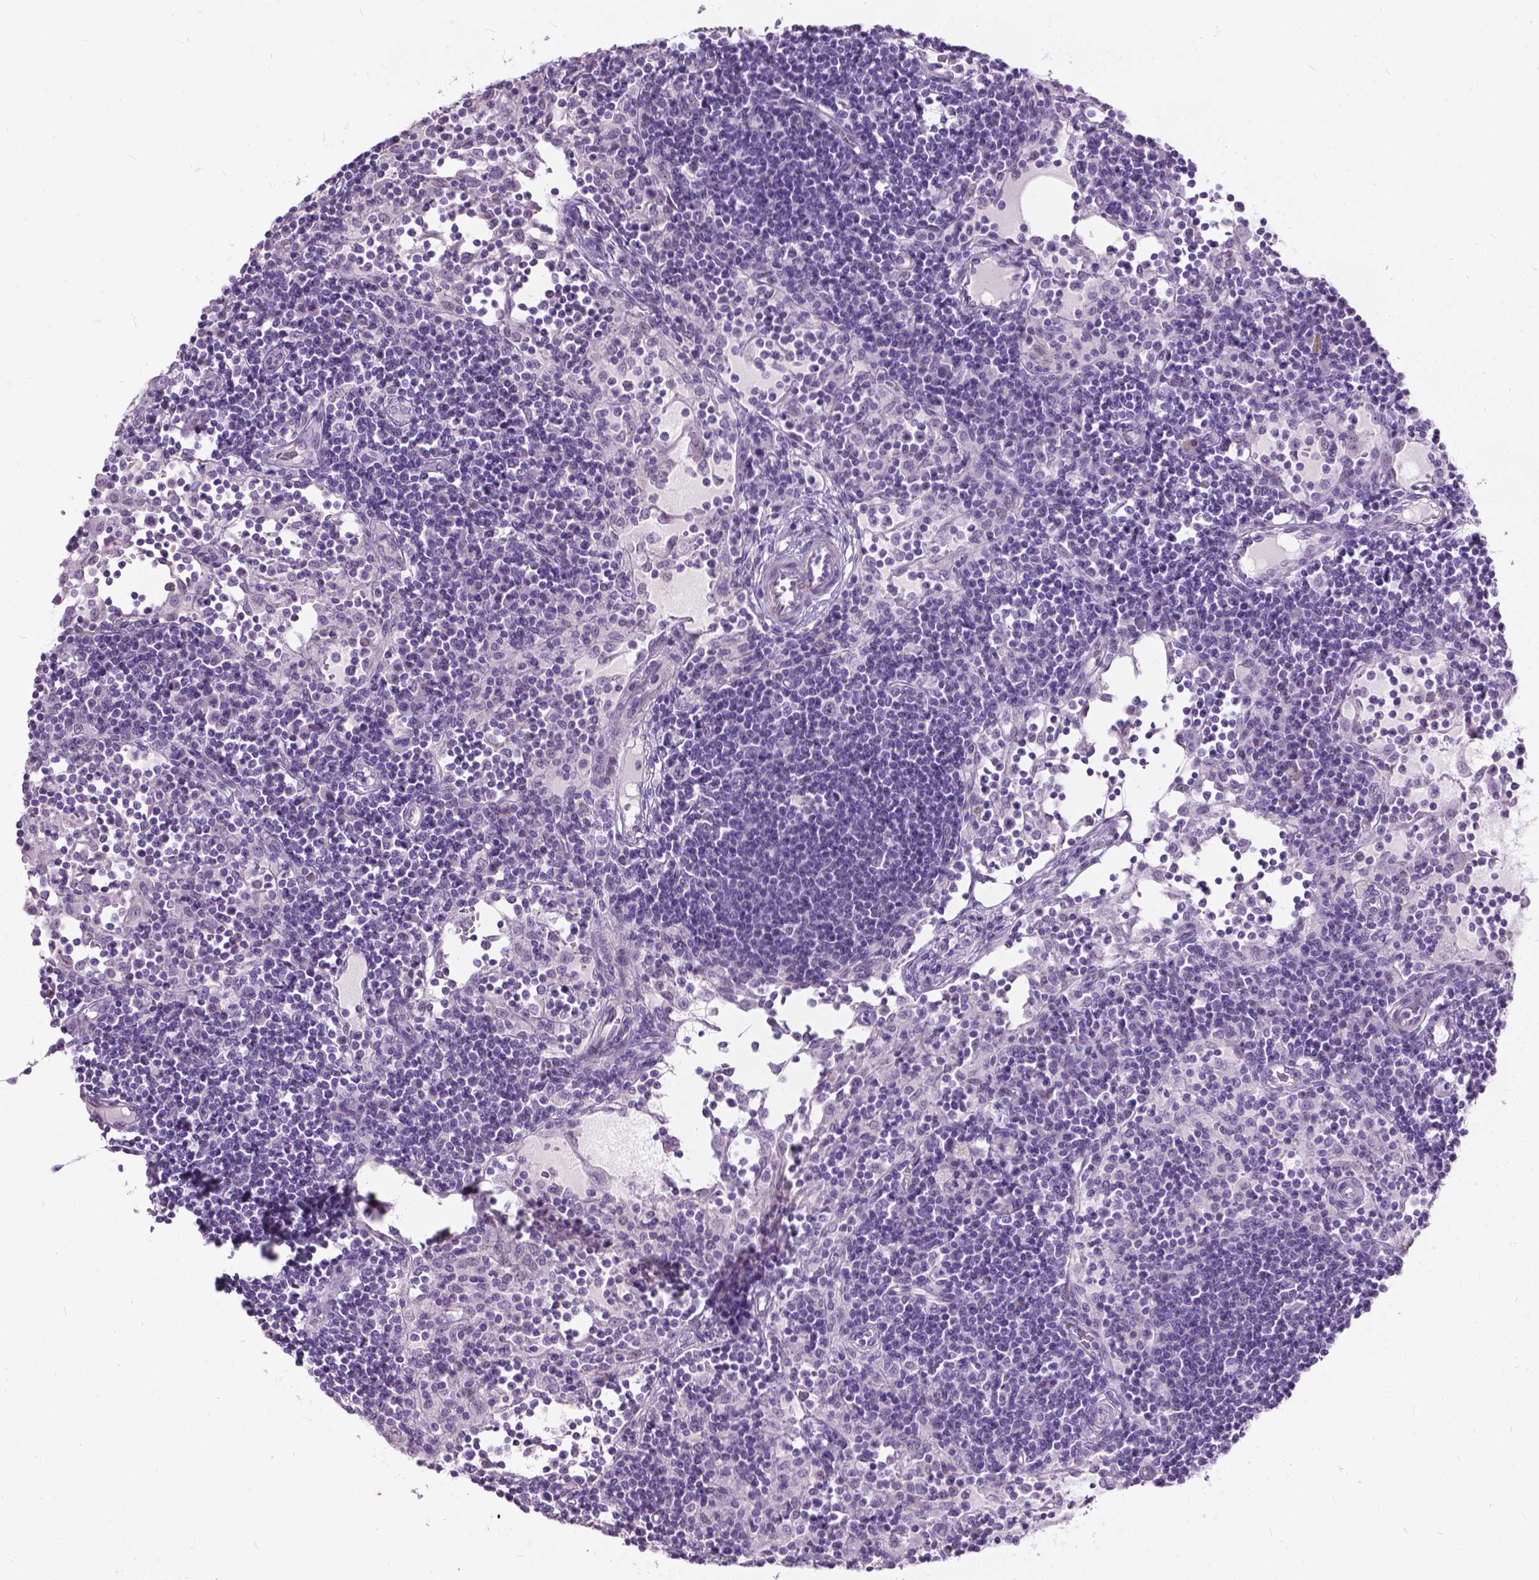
{"staining": {"intensity": "negative", "quantity": "none", "location": "none"}, "tissue": "lymph node", "cell_type": "Germinal center cells", "image_type": "normal", "snomed": [{"axis": "morphology", "description": "Normal tissue, NOS"}, {"axis": "topography", "description": "Lymph node"}], "caption": "The immunohistochemistry histopathology image has no significant staining in germinal center cells of lymph node. (Brightfield microscopy of DAB immunohistochemistry at high magnification).", "gene": "PROB1", "patient": {"sex": "female", "age": 72}}